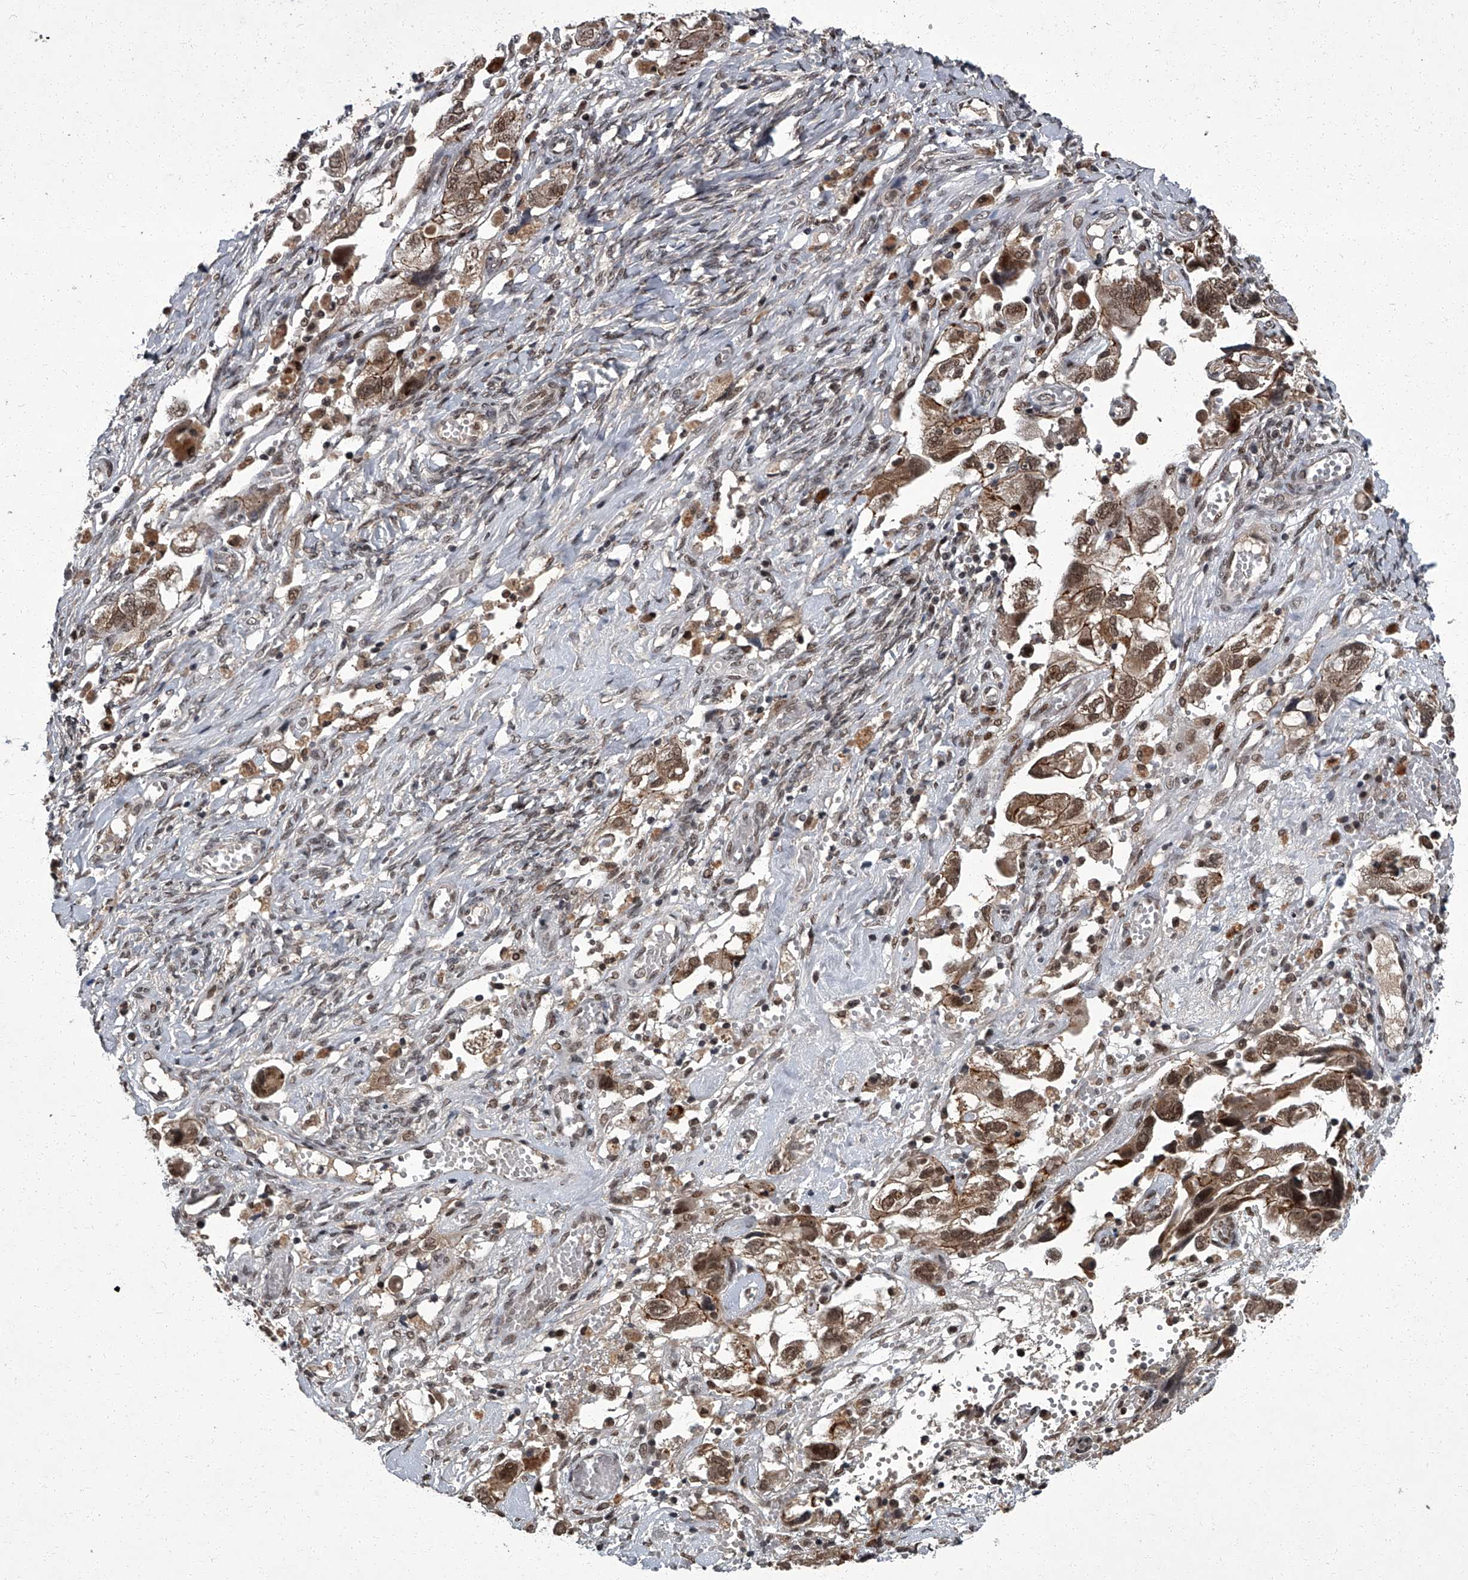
{"staining": {"intensity": "moderate", "quantity": ">75%", "location": "cytoplasmic/membranous,nuclear"}, "tissue": "ovarian cancer", "cell_type": "Tumor cells", "image_type": "cancer", "snomed": [{"axis": "morphology", "description": "Carcinoma, NOS"}, {"axis": "morphology", "description": "Cystadenocarcinoma, serous, NOS"}, {"axis": "topography", "description": "Ovary"}], "caption": "IHC of ovarian cancer (carcinoma) displays medium levels of moderate cytoplasmic/membranous and nuclear staining in about >75% of tumor cells.", "gene": "ZNF518B", "patient": {"sex": "female", "age": 69}}